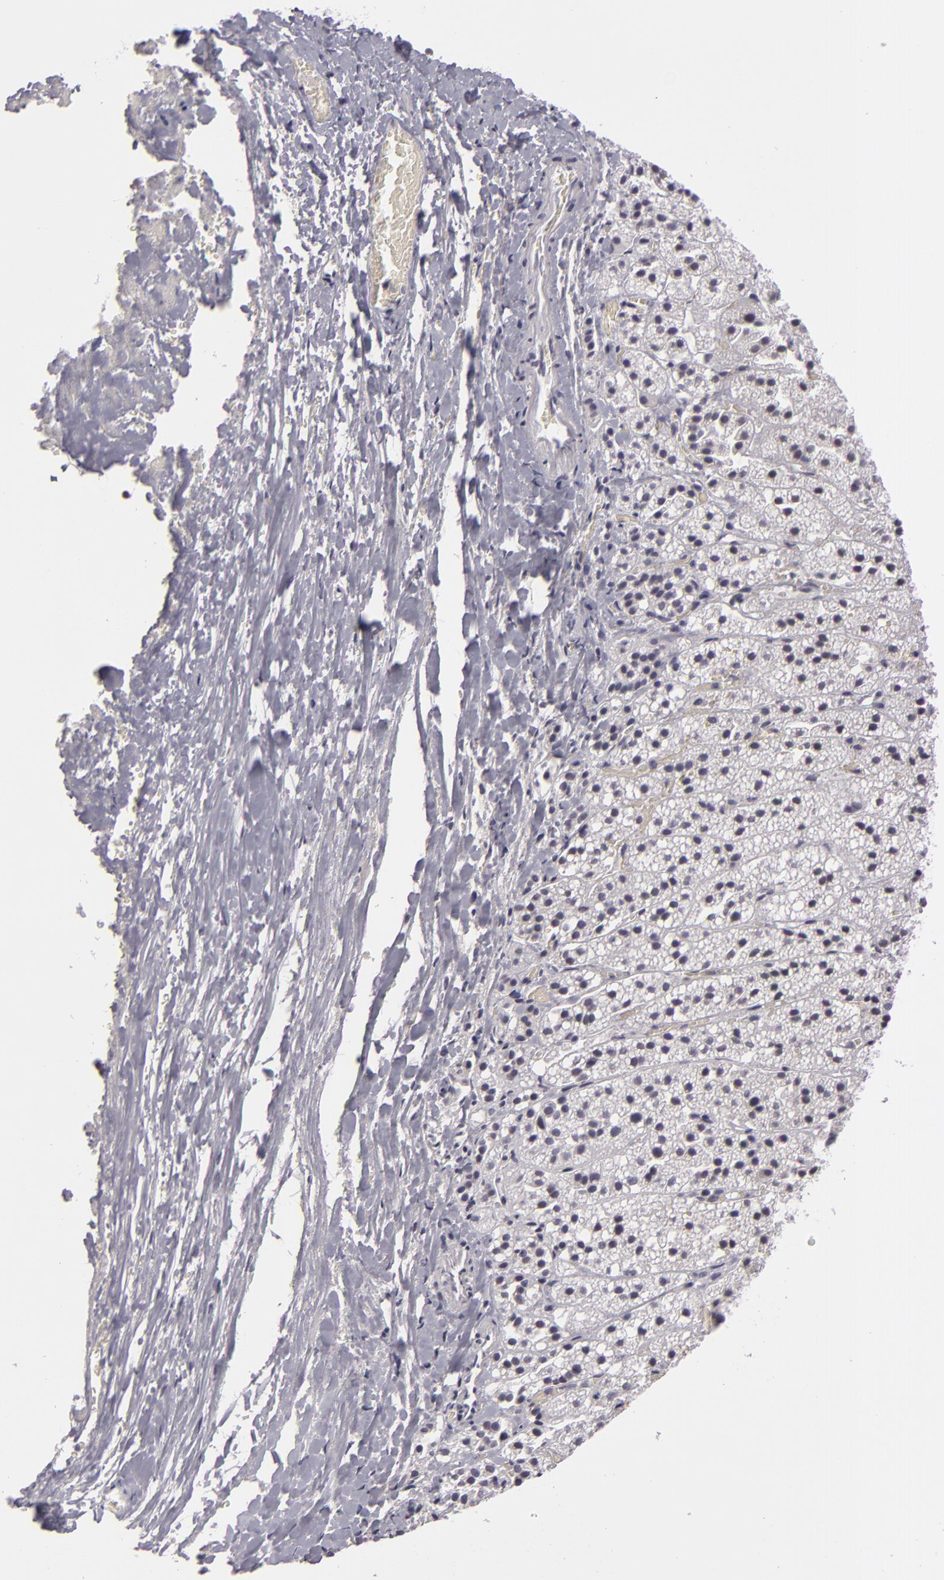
{"staining": {"intensity": "negative", "quantity": "none", "location": "none"}, "tissue": "adrenal gland", "cell_type": "Glandular cells", "image_type": "normal", "snomed": [{"axis": "morphology", "description": "Normal tissue, NOS"}, {"axis": "topography", "description": "Adrenal gland"}], "caption": "Glandular cells show no significant staining in benign adrenal gland.", "gene": "ZNF205", "patient": {"sex": "female", "age": 44}}